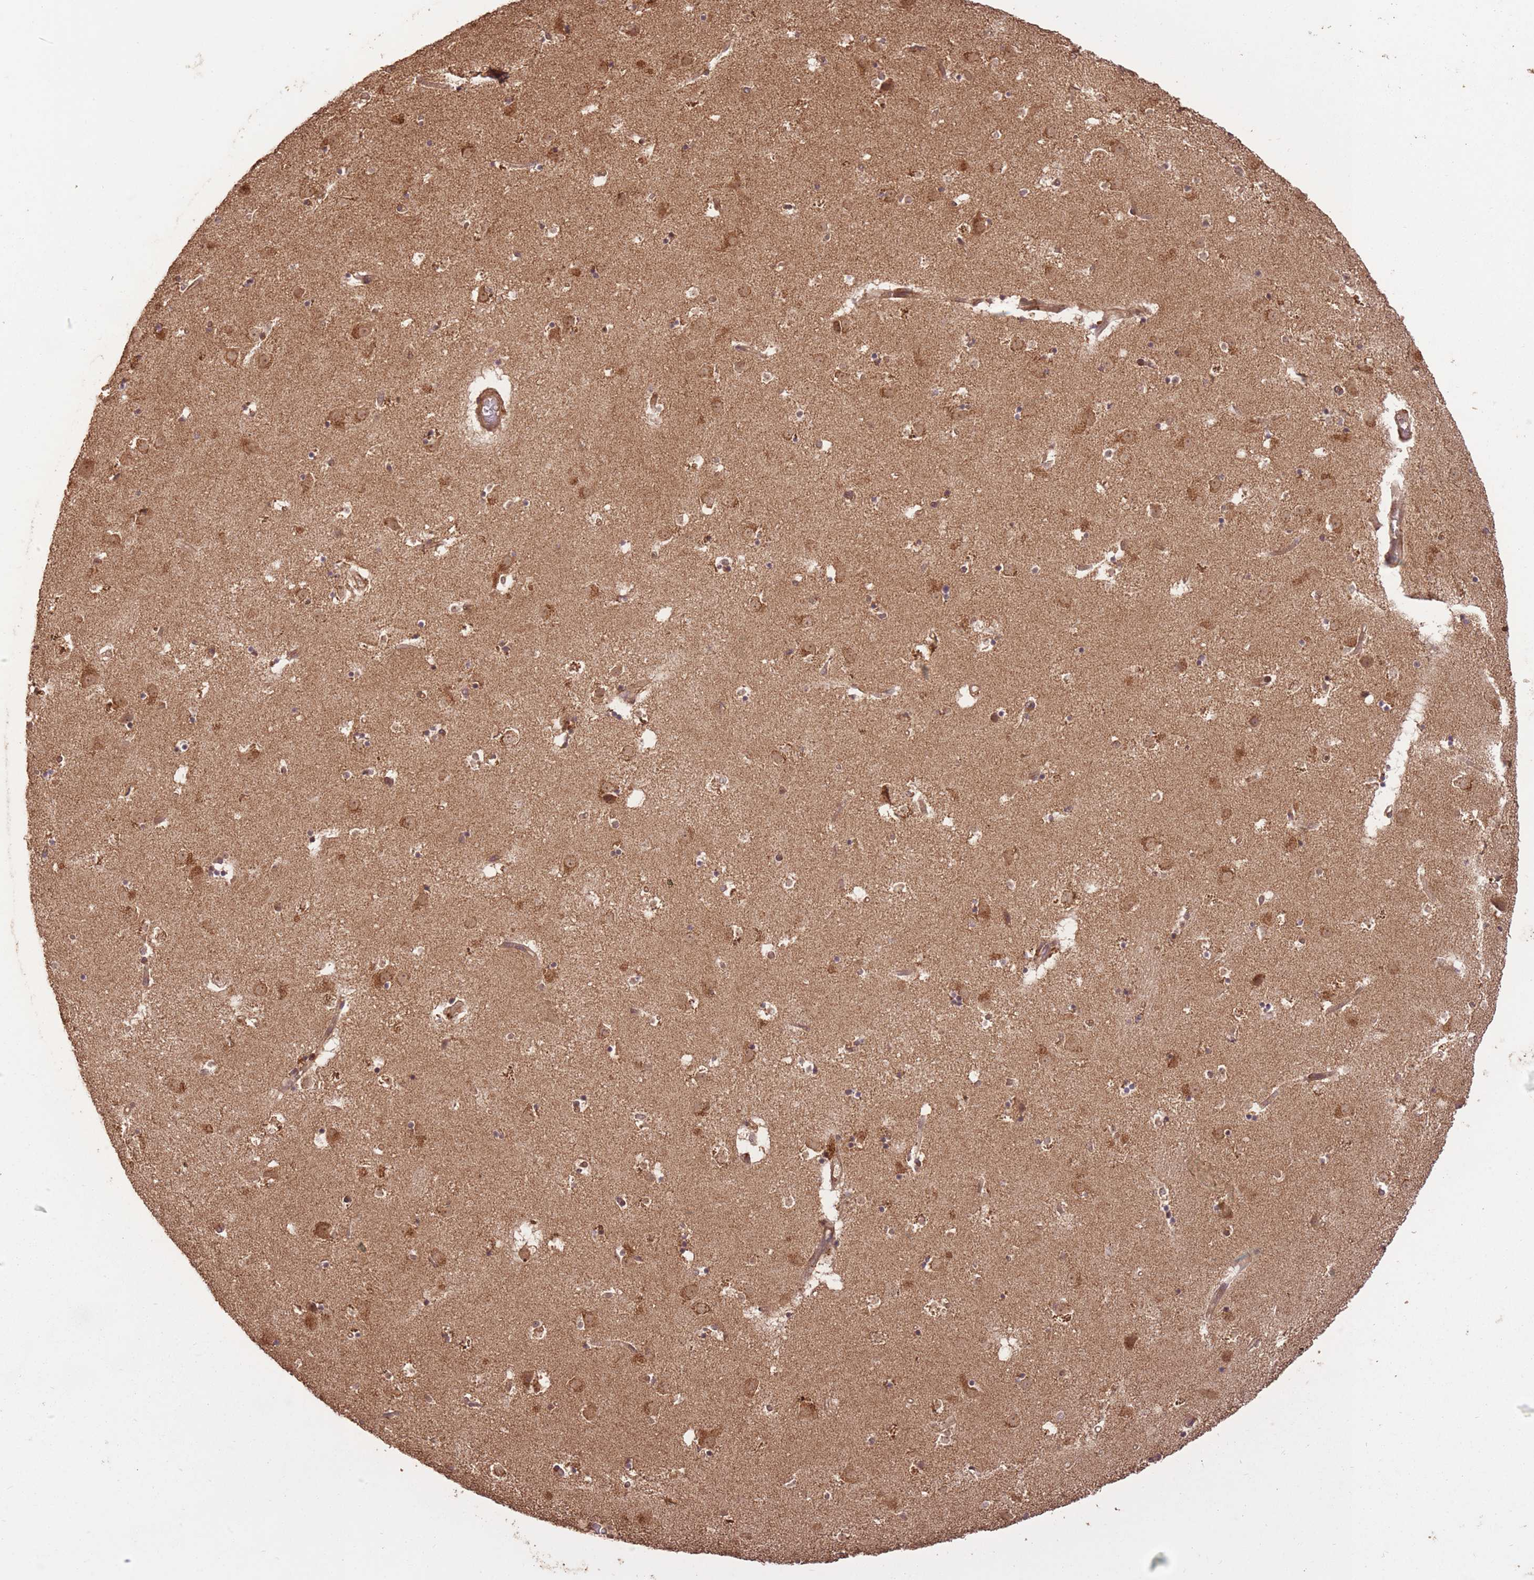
{"staining": {"intensity": "negative", "quantity": "none", "location": "none"}, "tissue": "caudate", "cell_type": "Glial cells", "image_type": "normal", "snomed": [{"axis": "morphology", "description": "Normal tissue, NOS"}, {"axis": "topography", "description": "Lateral ventricle wall"}], "caption": "IHC micrograph of normal human caudate stained for a protein (brown), which reveals no expression in glial cells.", "gene": "ERBB3", "patient": {"sex": "male", "age": 58}}